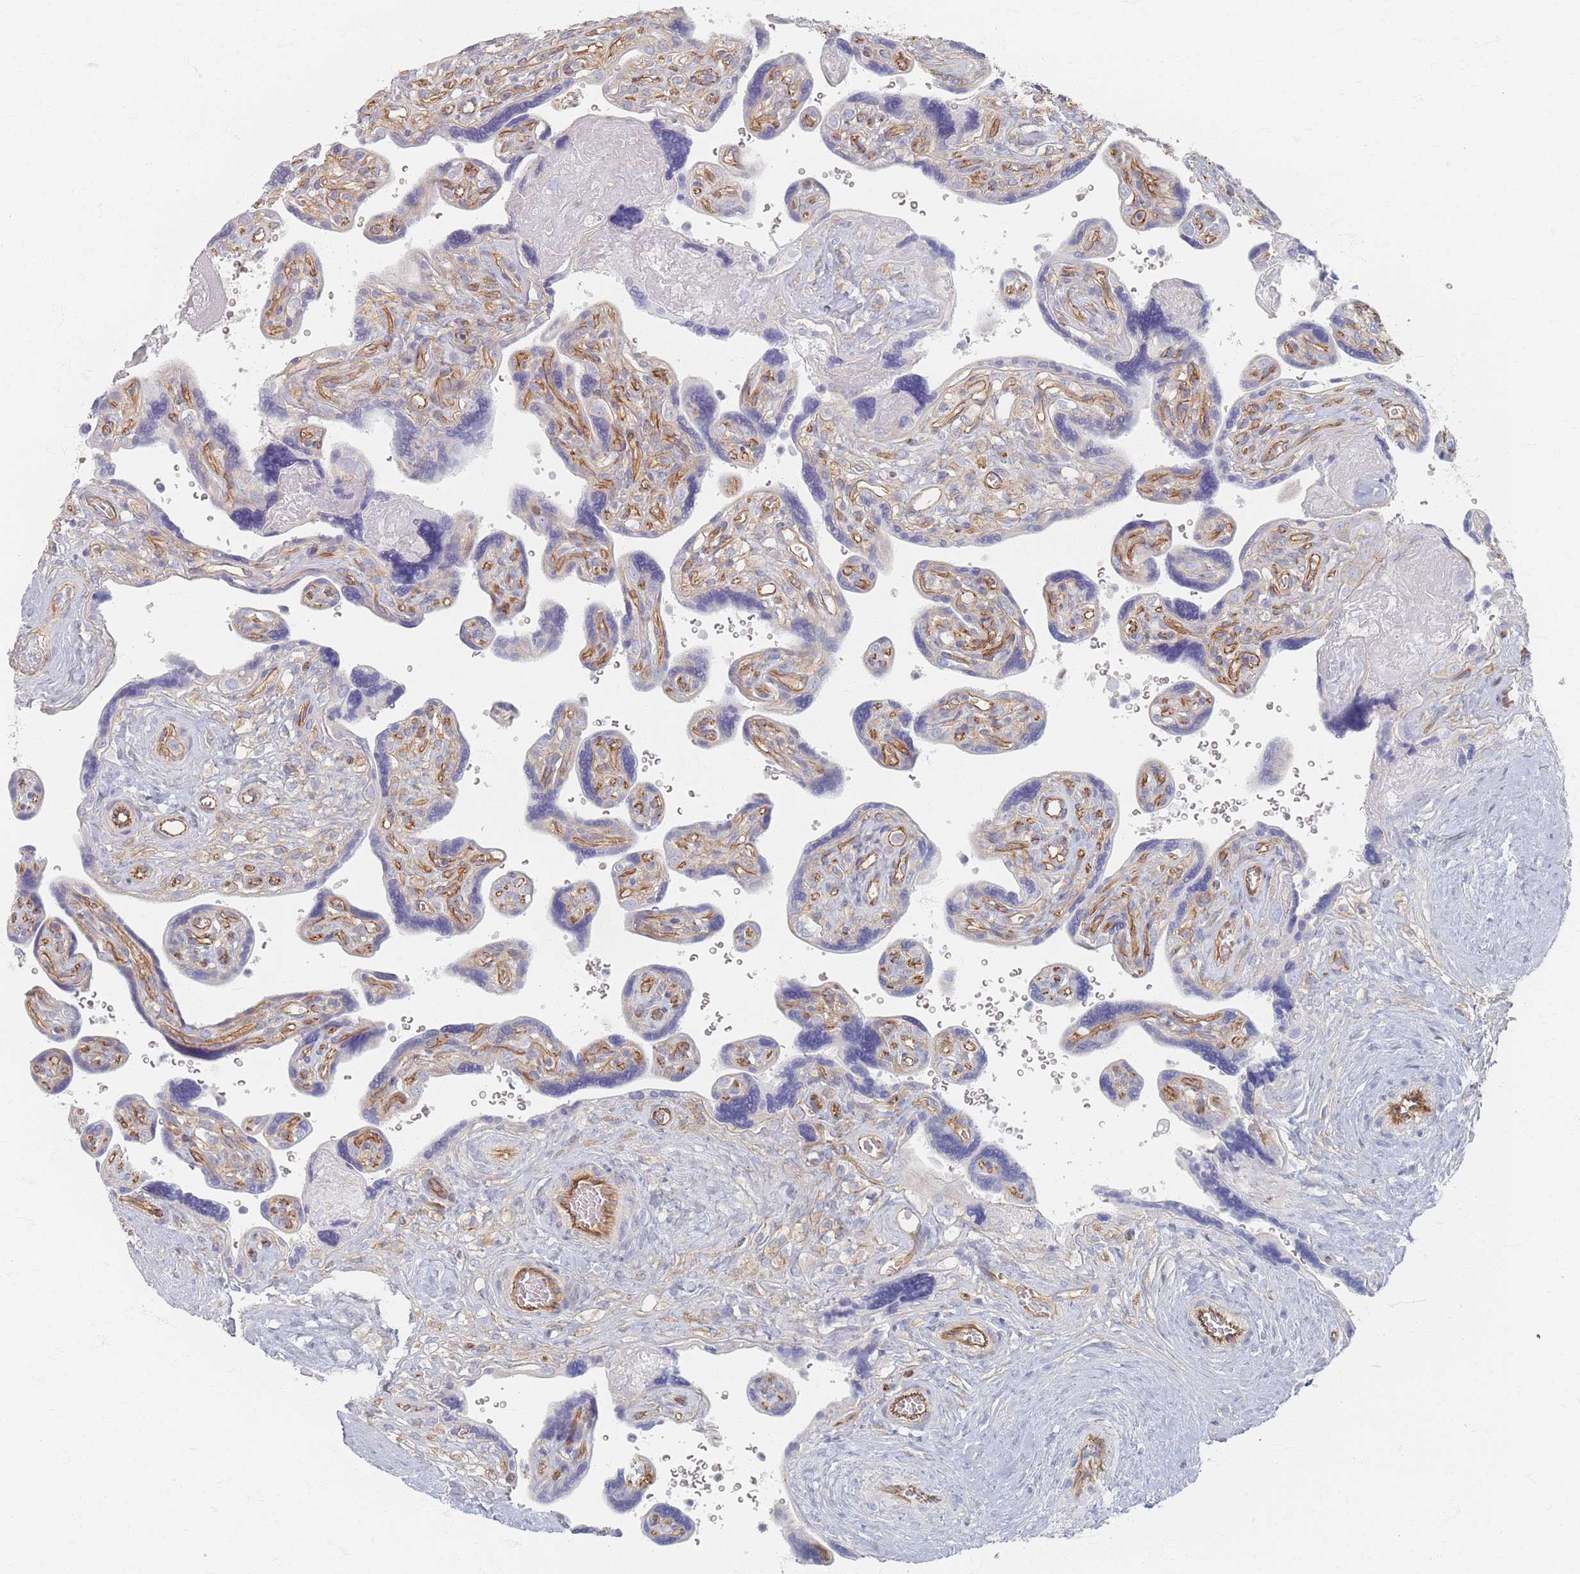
{"staining": {"intensity": "negative", "quantity": "none", "location": "none"}, "tissue": "placenta", "cell_type": "Trophoblastic cells", "image_type": "normal", "snomed": [{"axis": "morphology", "description": "Normal tissue, NOS"}, {"axis": "topography", "description": "Placenta"}], "caption": "Placenta was stained to show a protein in brown. There is no significant staining in trophoblastic cells. Brightfield microscopy of IHC stained with DAB (brown) and hematoxylin (blue), captured at high magnification.", "gene": "GNB1", "patient": {"sex": "female", "age": 39}}